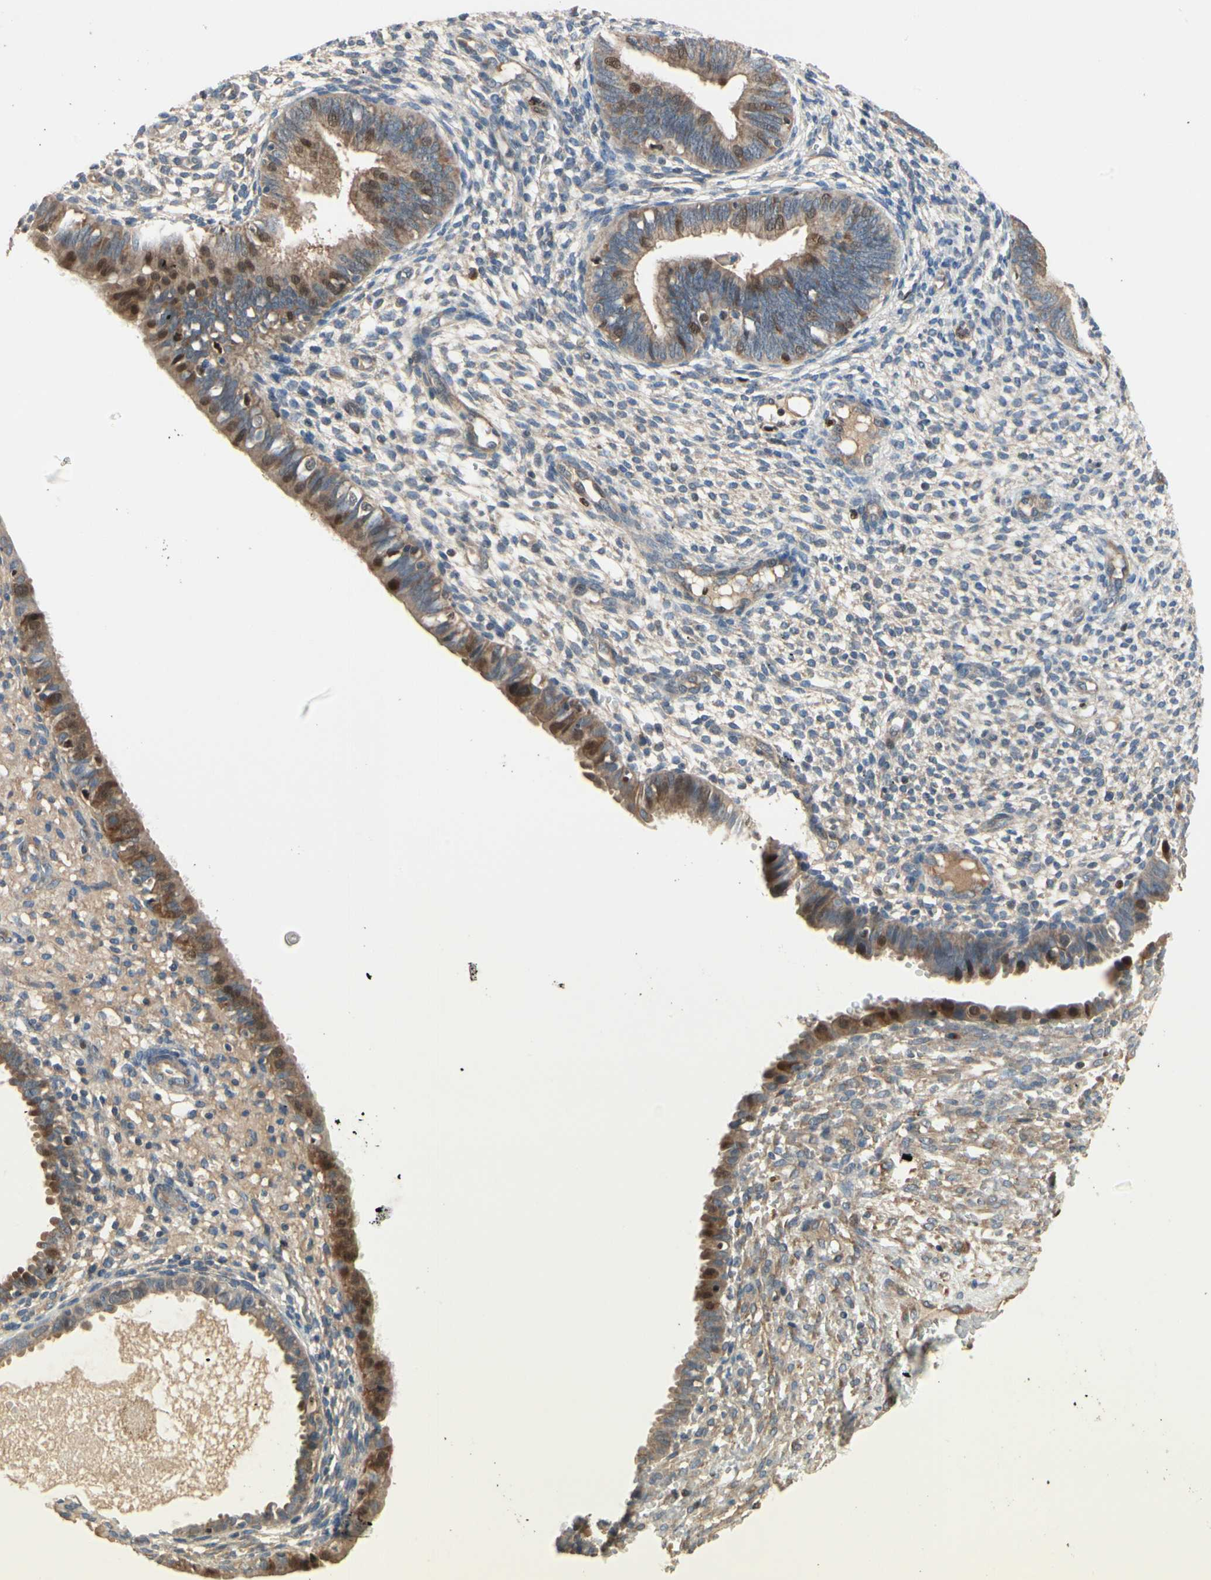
{"staining": {"intensity": "weak", "quantity": "<25%", "location": "cytoplasmic/membranous"}, "tissue": "endometrium", "cell_type": "Cells in endometrial stroma", "image_type": "normal", "snomed": [{"axis": "morphology", "description": "Normal tissue, NOS"}, {"axis": "topography", "description": "Endometrium"}], "caption": "IHC image of benign human endometrium stained for a protein (brown), which displays no expression in cells in endometrial stroma. (DAB IHC, high magnification).", "gene": "CGREF1", "patient": {"sex": "female", "age": 61}}